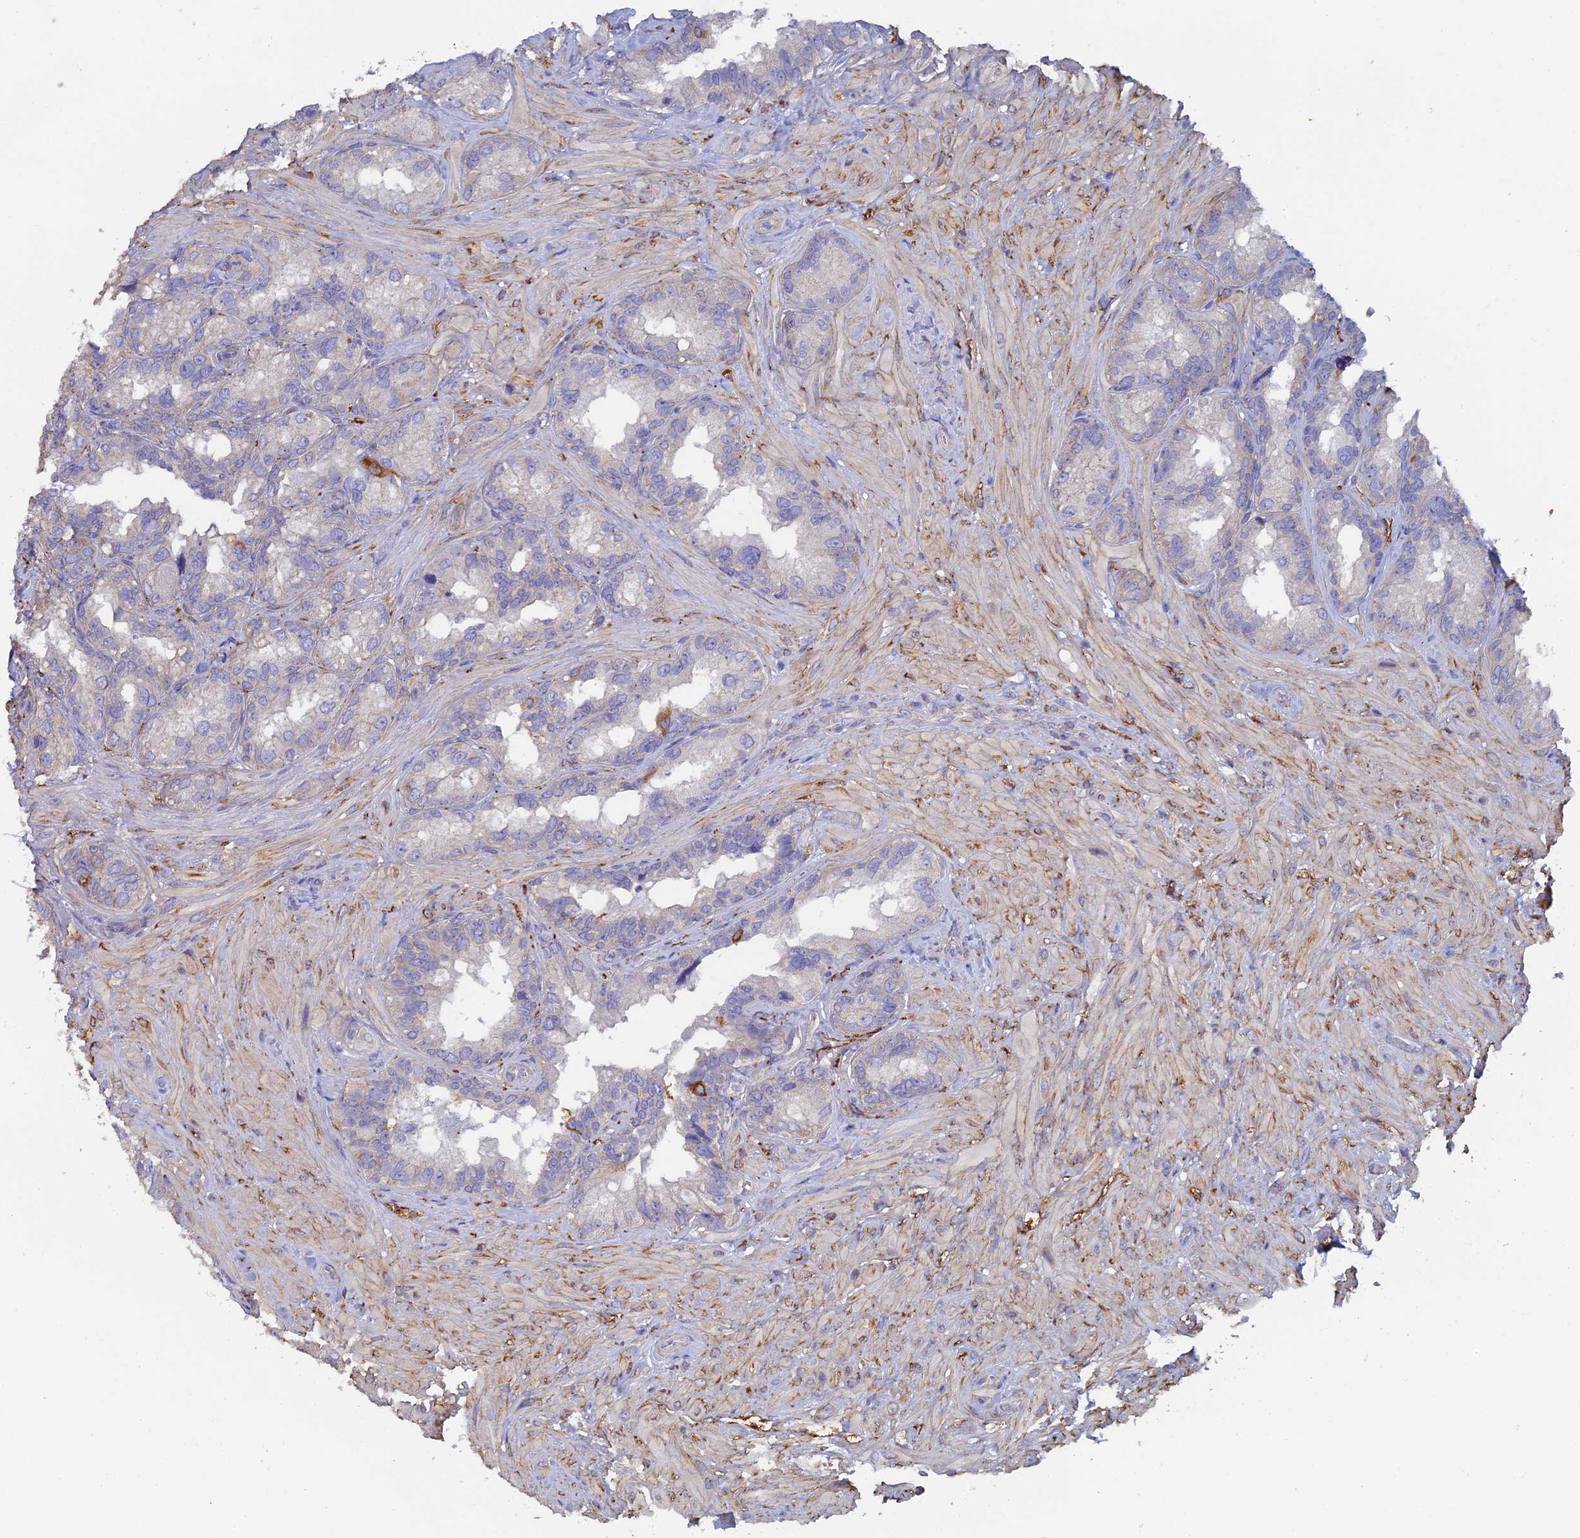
{"staining": {"intensity": "negative", "quantity": "none", "location": "none"}, "tissue": "seminal vesicle", "cell_type": "Glandular cells", "image_type": "normal", "snomed": [{"axis": "morphology", "description": "Normal tissue, NOS"}, {"axis": "topography", "description": "Seminal veicle"}, {"axis": "topography", "description": "Peripheral nerve tissue"}], "caption": "Photomicrograph shows no significant protein expression in glandular cells of benign seminal vesicle.", "gene": "PCDHA5", "patient": {"sex": "male", "age": 67}}